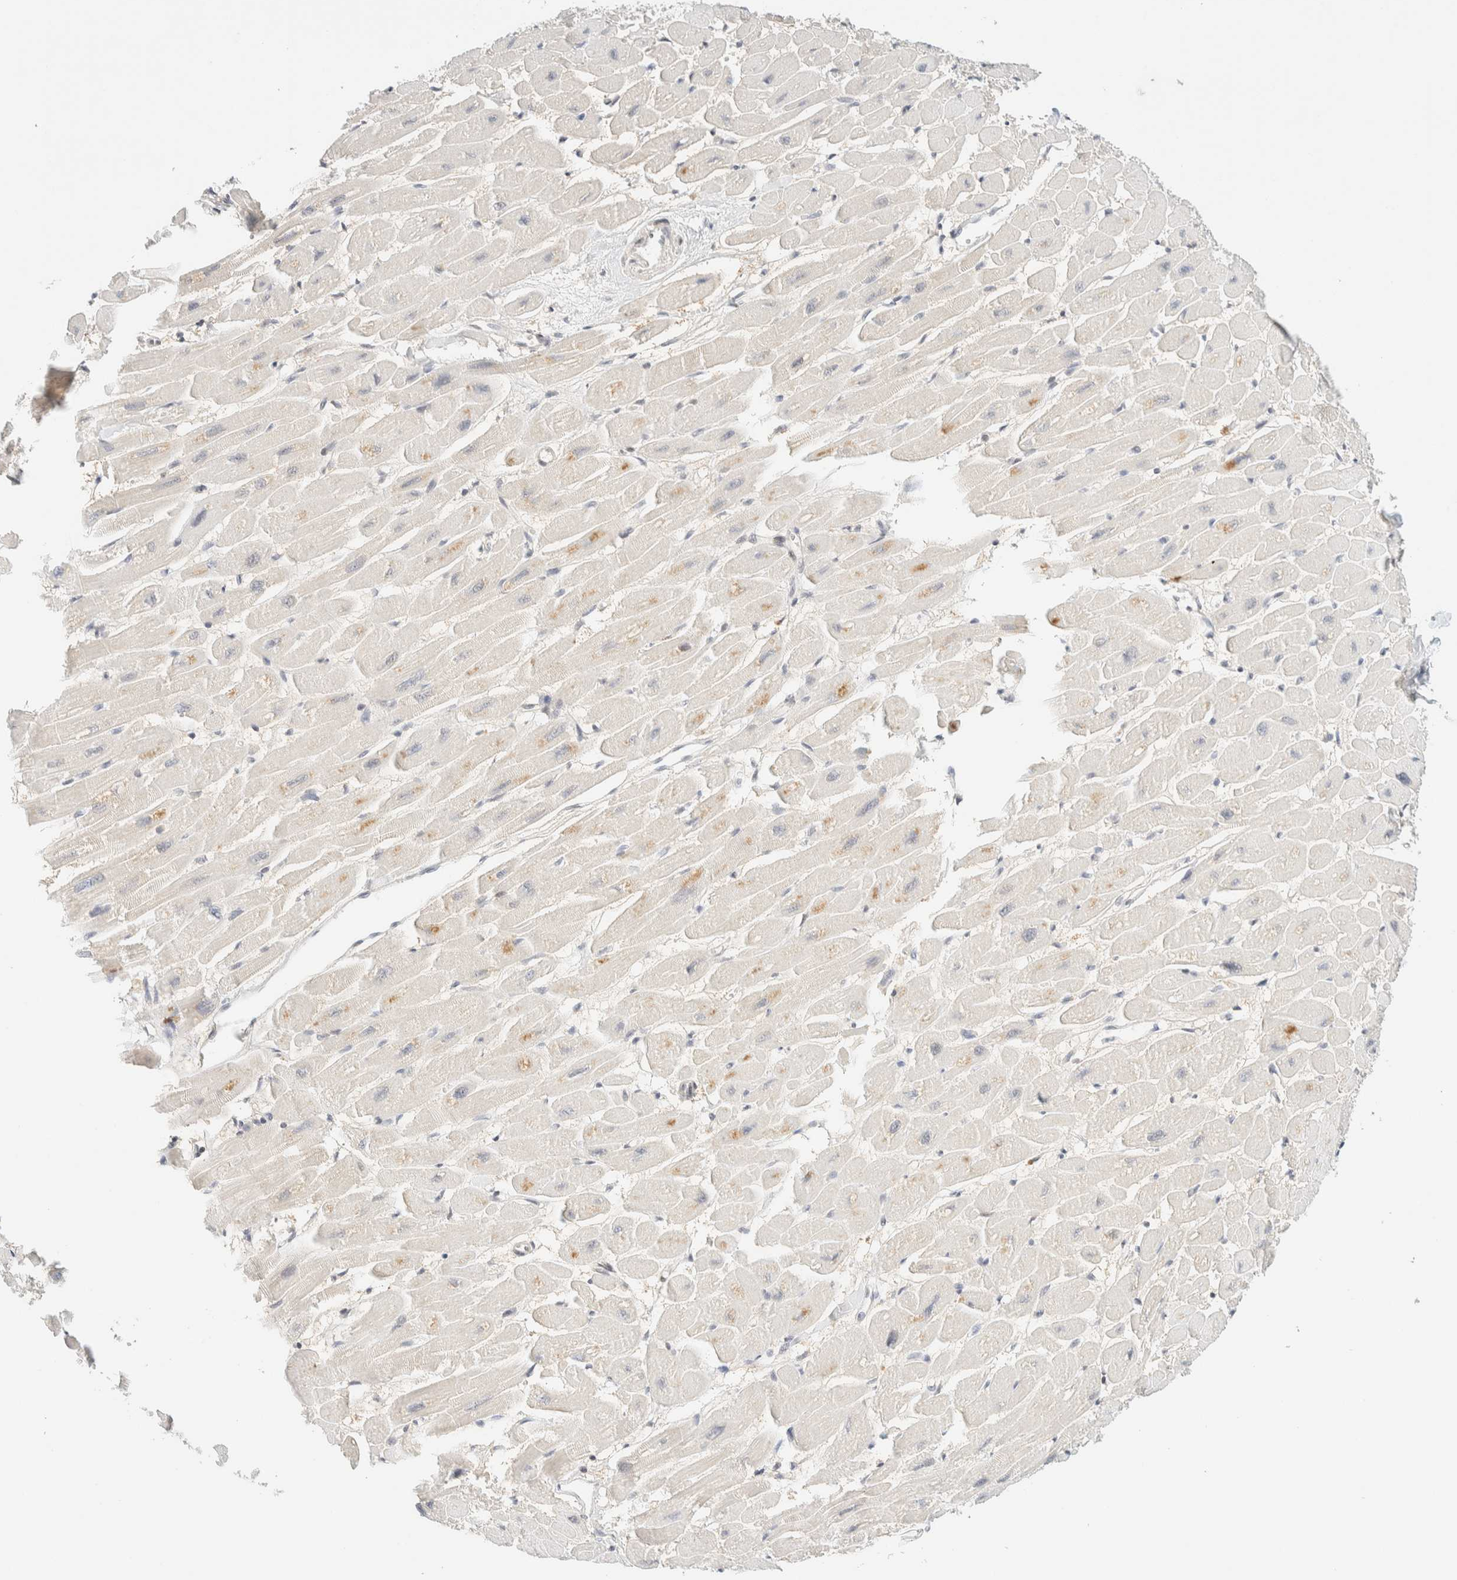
{"staining": {"intensity": "negative", "quantity": "none", "location": "none"}, "tissue": "heart muscle", "cell_type": "Cardiomyocytes", "image_type": "normal", "snomed": [{"axis": "morphology", "description": "Normal tissue, NOS"}, {"axis": "topography", "description": "Heart"}], "caption": "This is an IHC photomicrograph of unremarkable heart muscle. There is no expression in cardiomyocytes.", "gene": "PYGO2", "patient": {"sex": "female", "age": 54}}